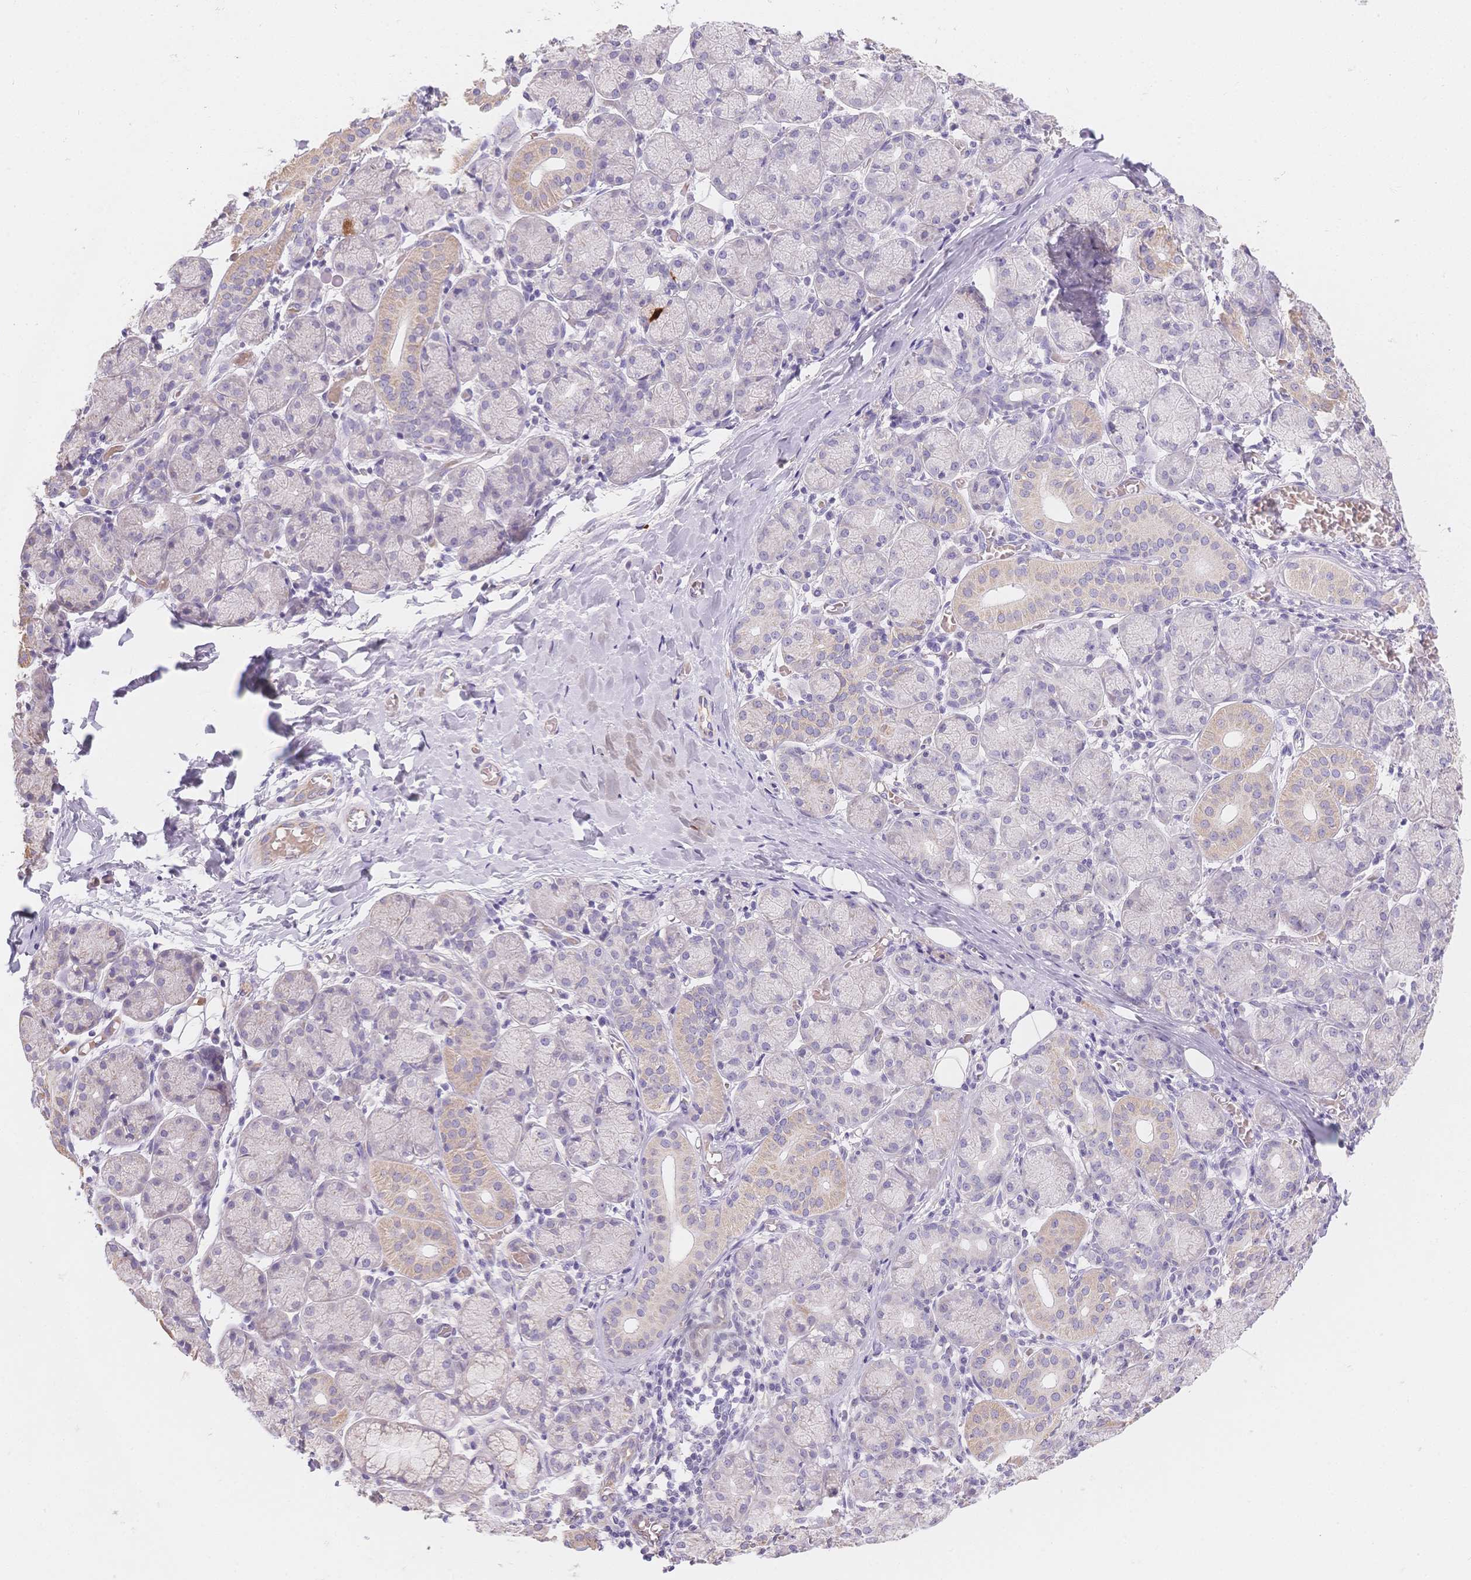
{"staining": {"intensity": "weak", "quantity": "<25%", "location": "cytoplasmic/membranous"}, "tissue": "salivary gland", "cell_type": "Glandular cells", "image_type": "normal", "snomed": [{"axis": "morphology", "description": "Normal tissue, NOS"}, {"axis": "topography", "description": "Salivary gland"}, {"axis": "topography", "description": "Peripheral nerve tissue"}], "caption": "Normal salivary gland was stained to show a protein in brown. There is no significant expression in glandular cells.", "gene": "SMYD1", "patient": {"sex": "female", "age": 24}}